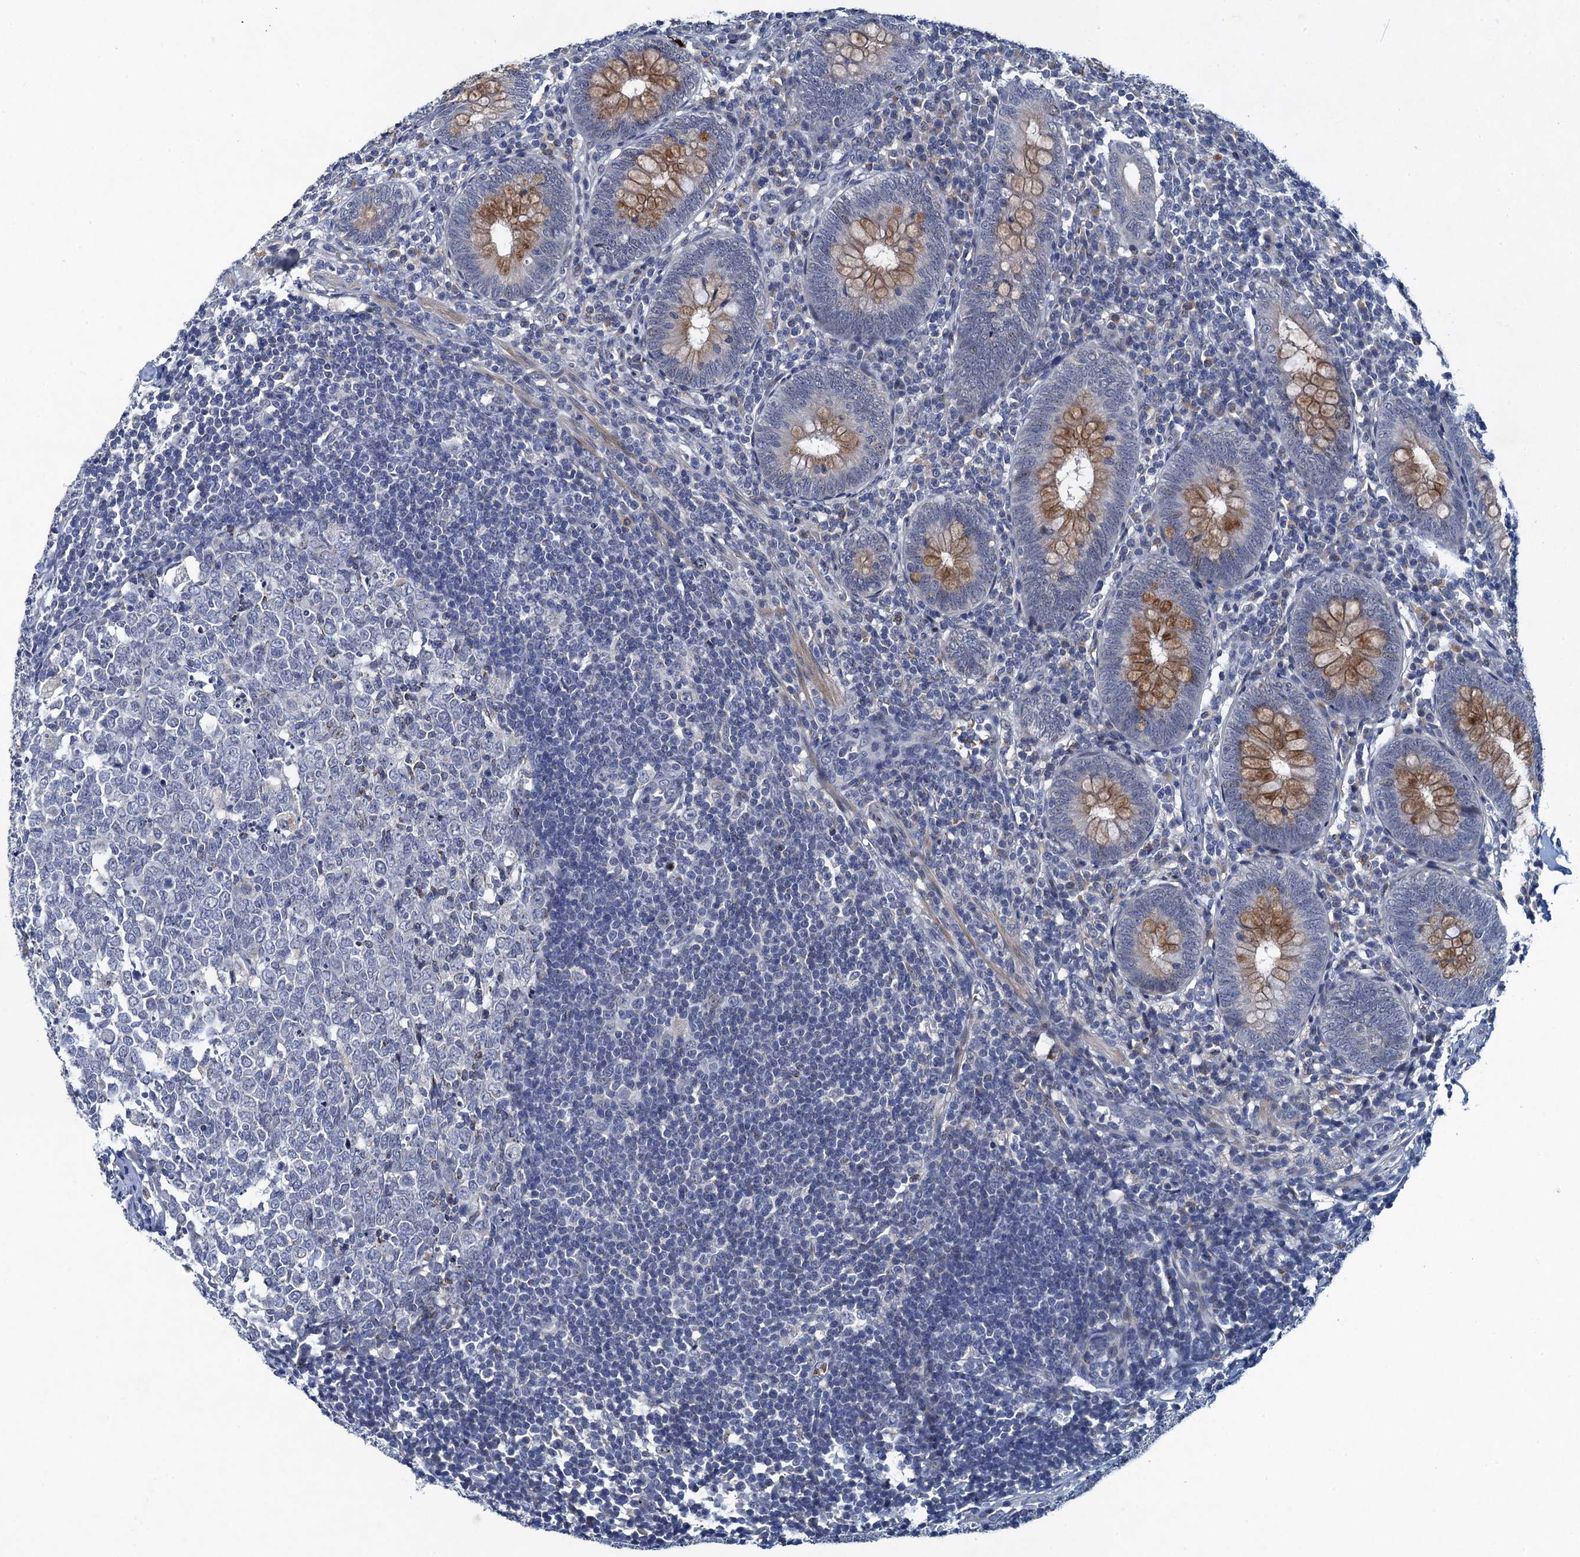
{"staining": {"intensity": "moderate", "quantity": ">75%", "location": "cytoplasmic/membranous"}, "tissue": "appendix", "cell_type": "Glandular cells", "image_type": "normal", "snomed": [{"axis": "morphology", "description": "Normal tissue, NOS"}, {"axis": "topography", "description": "Appendix"}], "caption": "Protein expression analysis of normal appendix reveals moderate cytoplasmic/membranous staining in approximately >75% of glandular cells. (DAB IHC, brown staining for protein, blue staining for nuclei).", "gene": "ATOSA", "patient": {"sex": "male", "age": 14}}